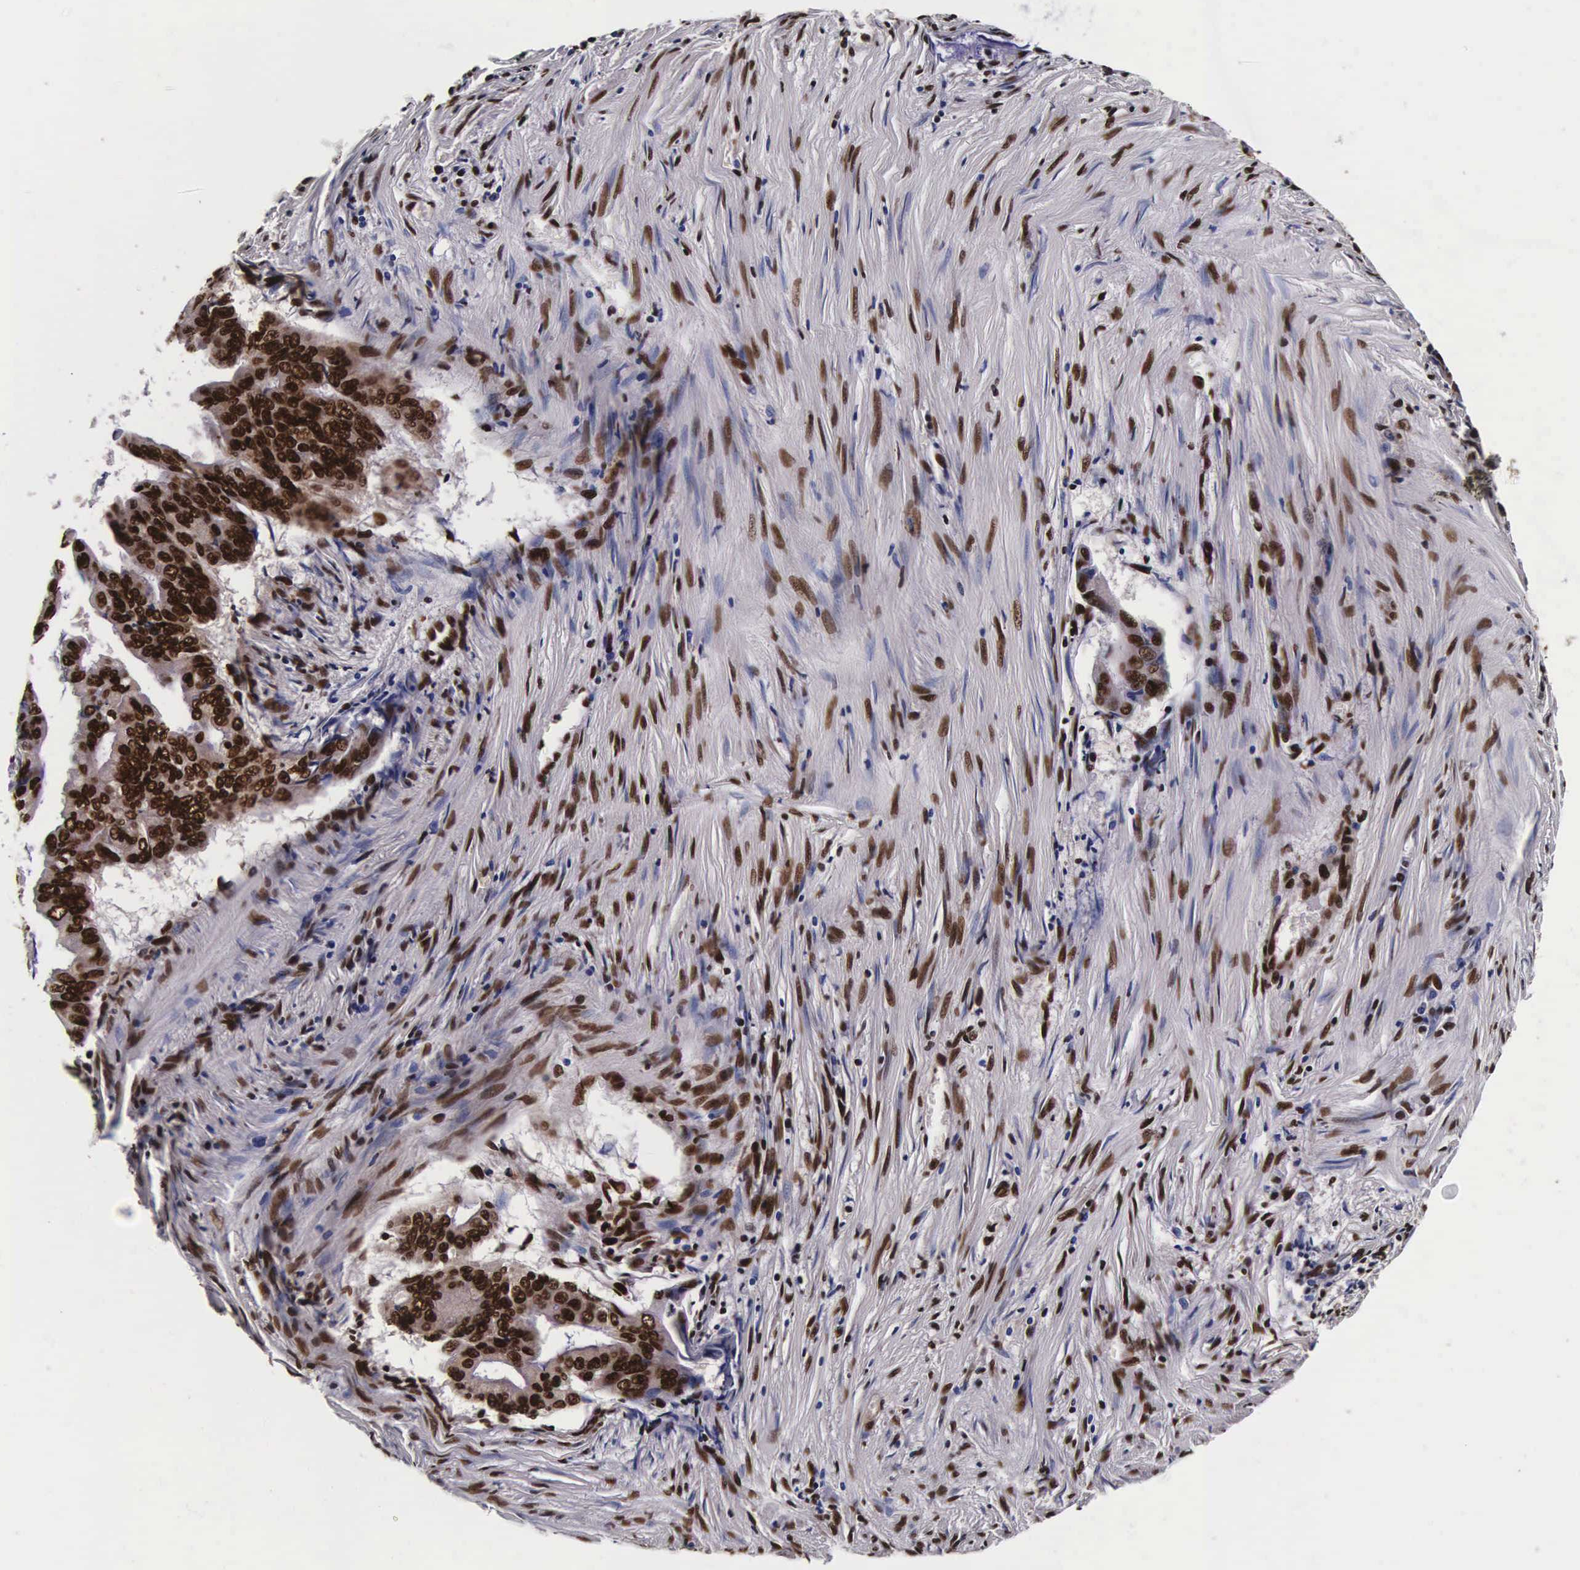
{"staining": {"intensity": "strong", "quantity": ">75%", "location": "cytoplasmic/membranous,nuclear"}, "tissue": "stomach cancer", "cell_type": "Tumor cells", "image_type": "cancer", "snomed": [{"axis": "morphology", "description": "Adenocarcinoma, NOS"}, {"axis": "topography", "description": "Stomach, upper"}], "caption": "Immunohistochemistry (IHC) of human stomach cancer exhibits high levels of strong cytoplasmic/membranous and nuclear staining in about >75% of tumor cells.", "gene": "PABPN1", "patient": {"sex": "male", "age": 80}}